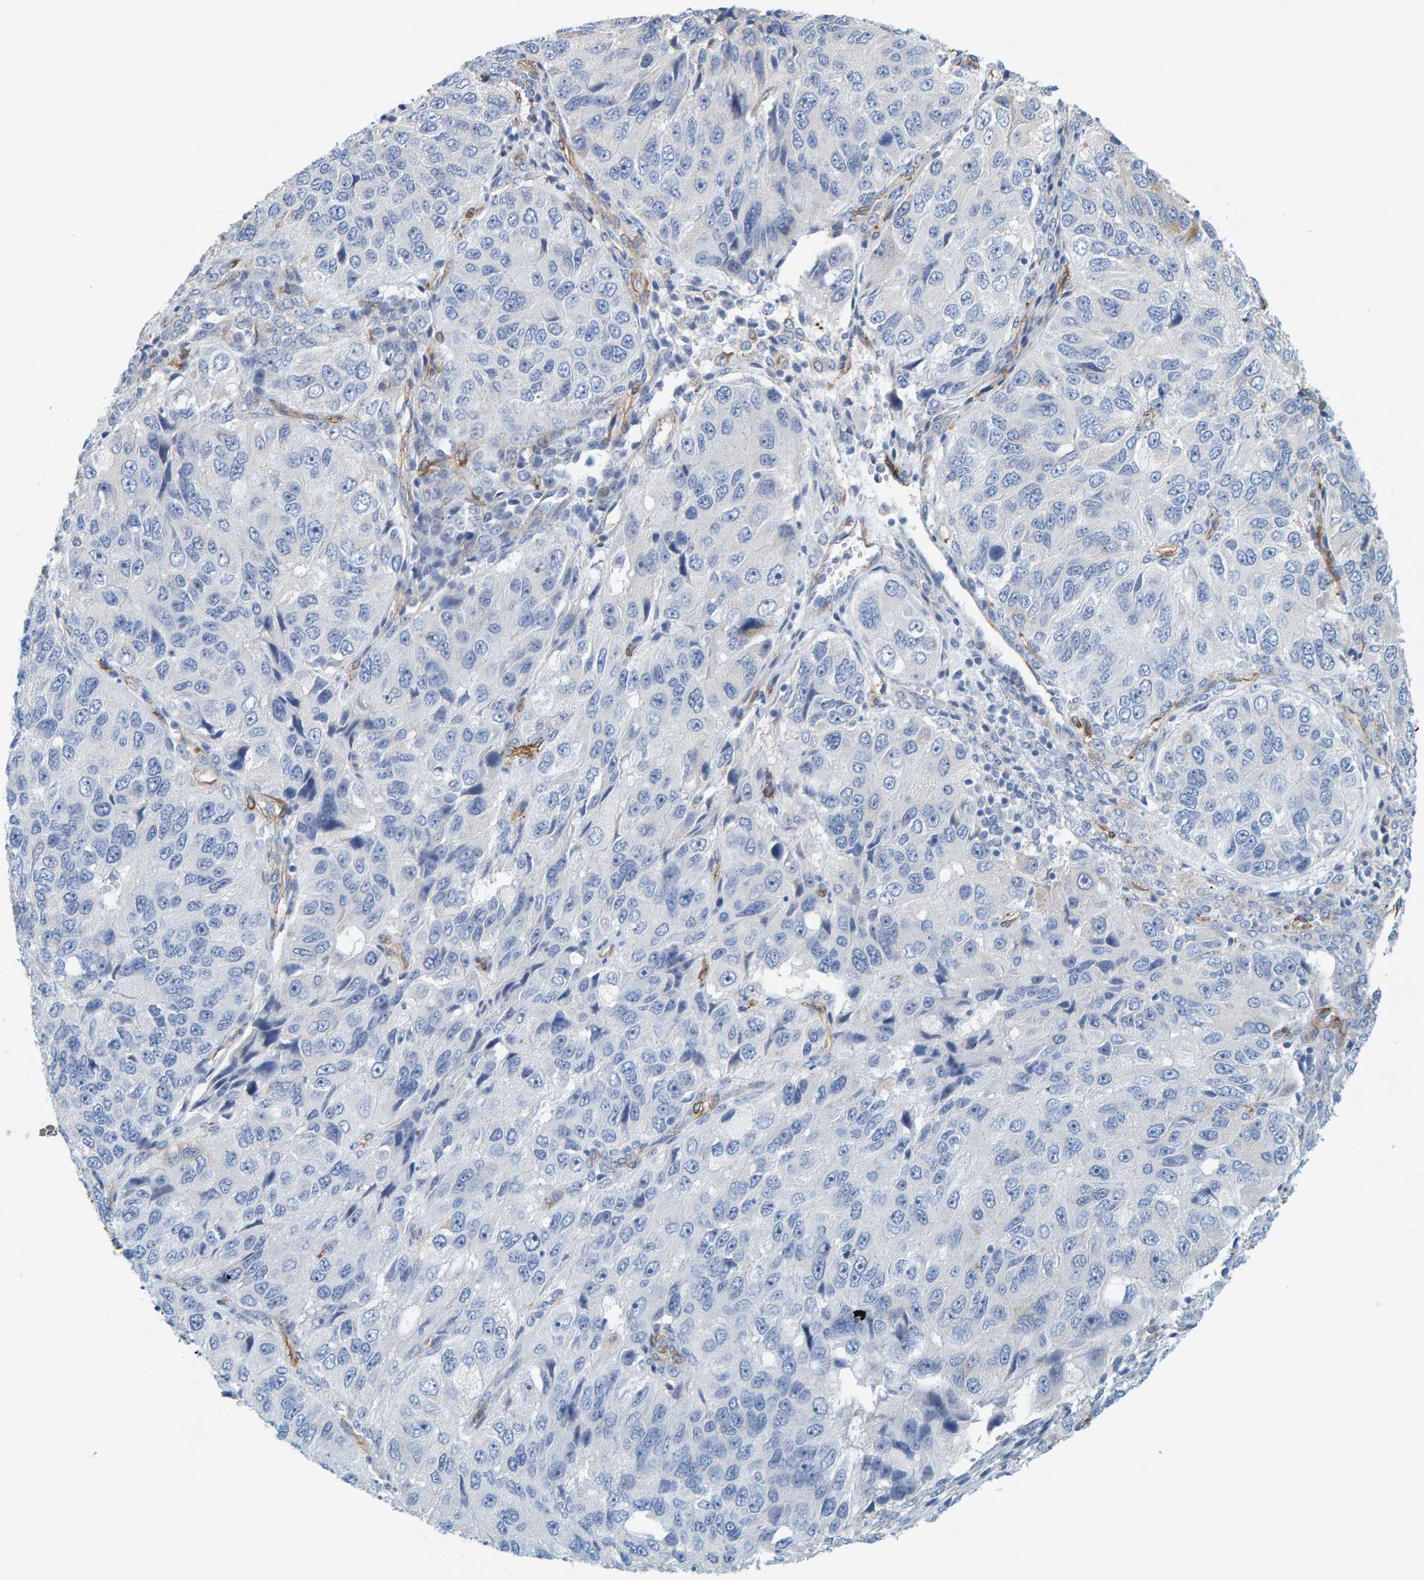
{"staining": {"intensity": "negative", "quantity": "none", "location": "none"}, "tissue": "ovarian cancer", "cell_type": "Tumor cells", "image_type": "cancer", "snomed": [{"axis": "morphology", "description": "Carcinoma, endometroid"}, {"axis": "topography", "description": "Ovary"}], "caption": "Endometroid carcinoma (ovarian) stained for a protein using immunohistochemistry (IHC) shows no positivity tumor cells.", "gene": "MAP1B", "patient": {"sex": "female", "age": 51}}